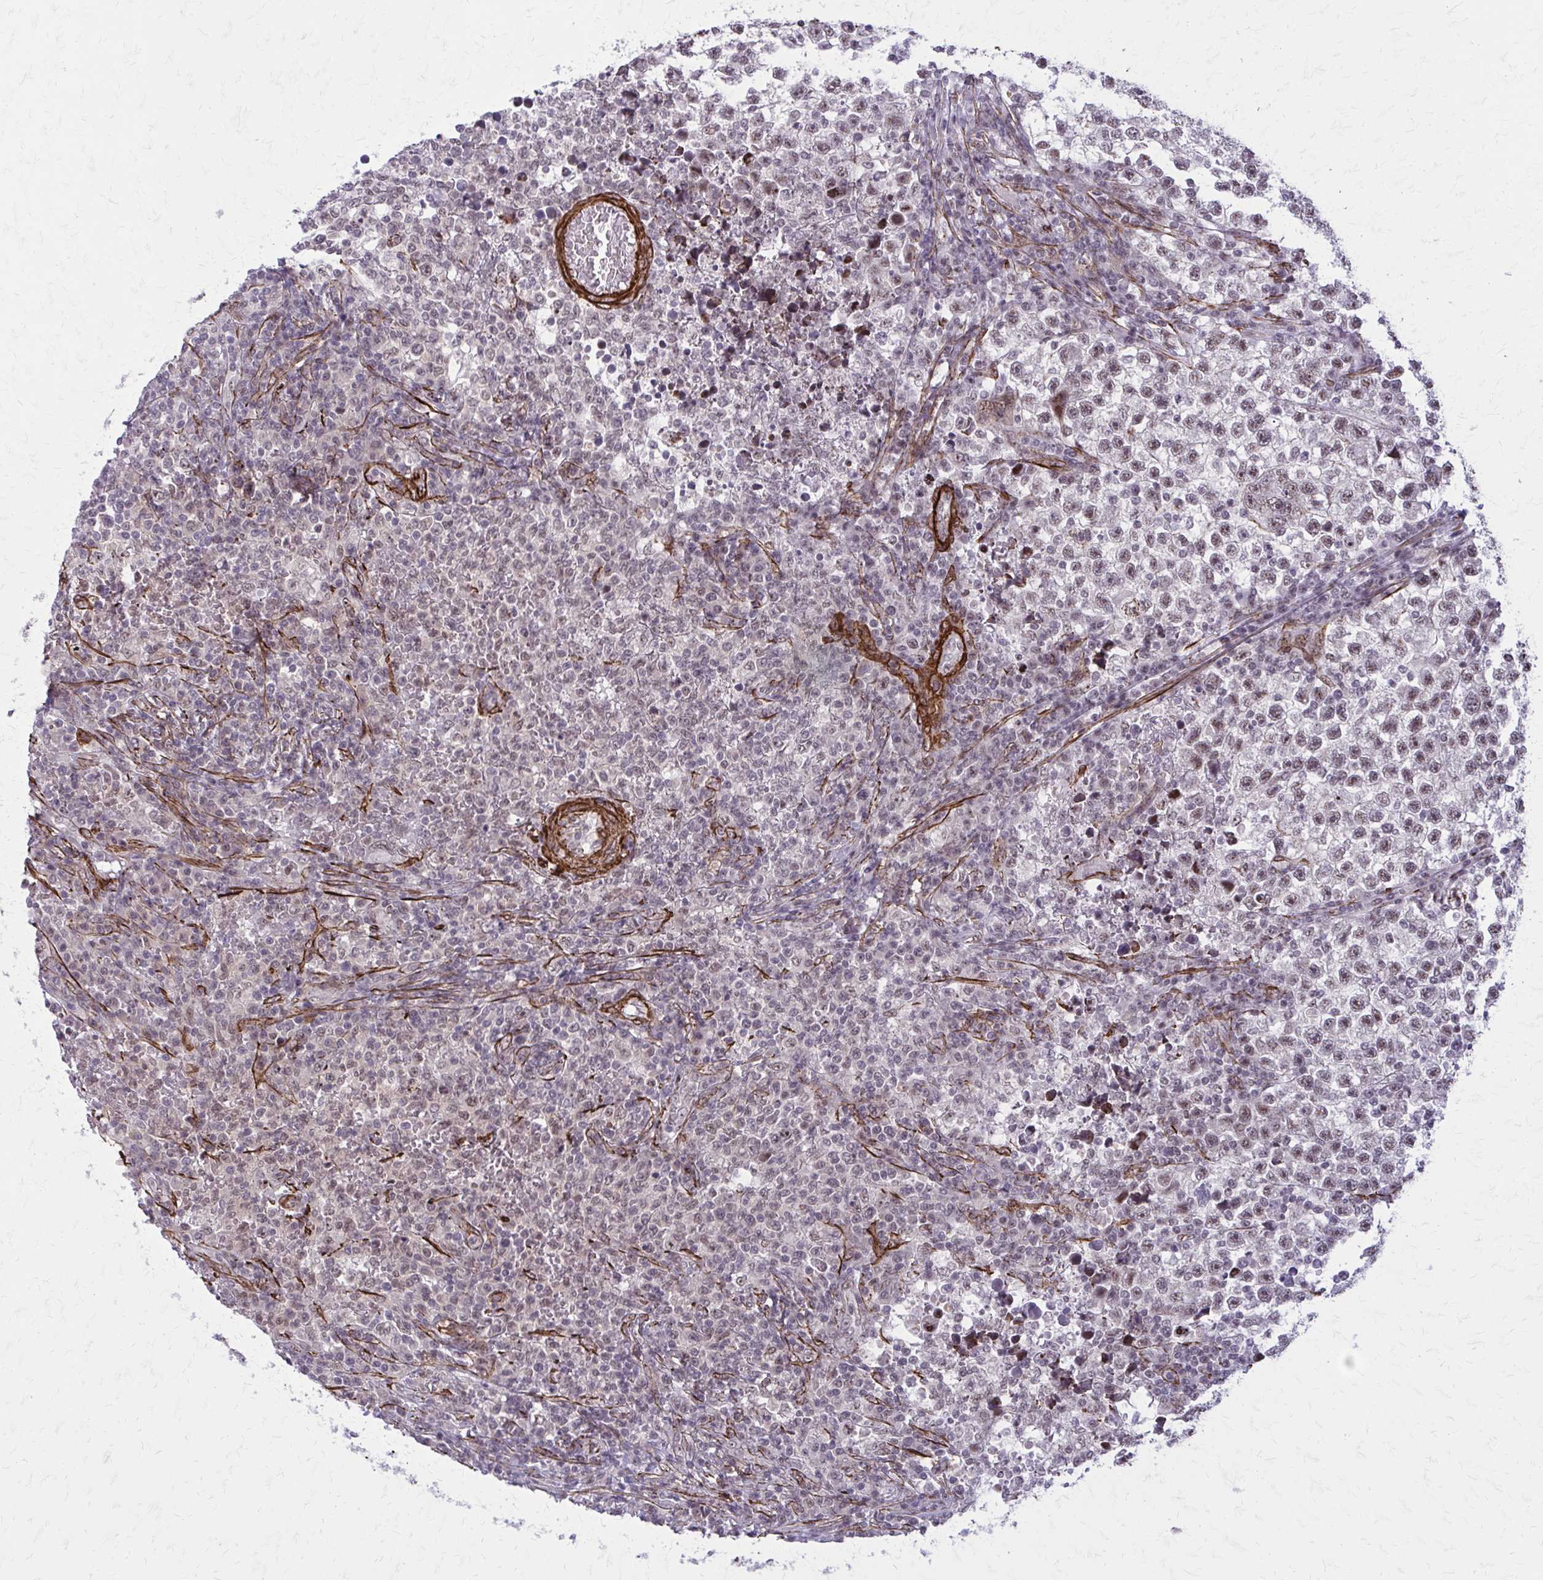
{"staining": {"intensity": "weak", "quantity": ">75%", "location": "nuclear"}, "tissue": "testis cancer", "cell_type": "Tumor cells", "image_type": "cancer", "snomed": [{"axis": "morphology", "description": "Seminoma, NOS"}, {"axis": "topography", "description": "Testis"}], "caption": "Immunohistochemistry (IHC) micrograph of human testis seminoma stained for a protein (brown), which shows low levels of weak nuclear expression in about >75% of tumor cells.", "gene": "NRBF2", "patient": {"sex": "male", "age": 22}}